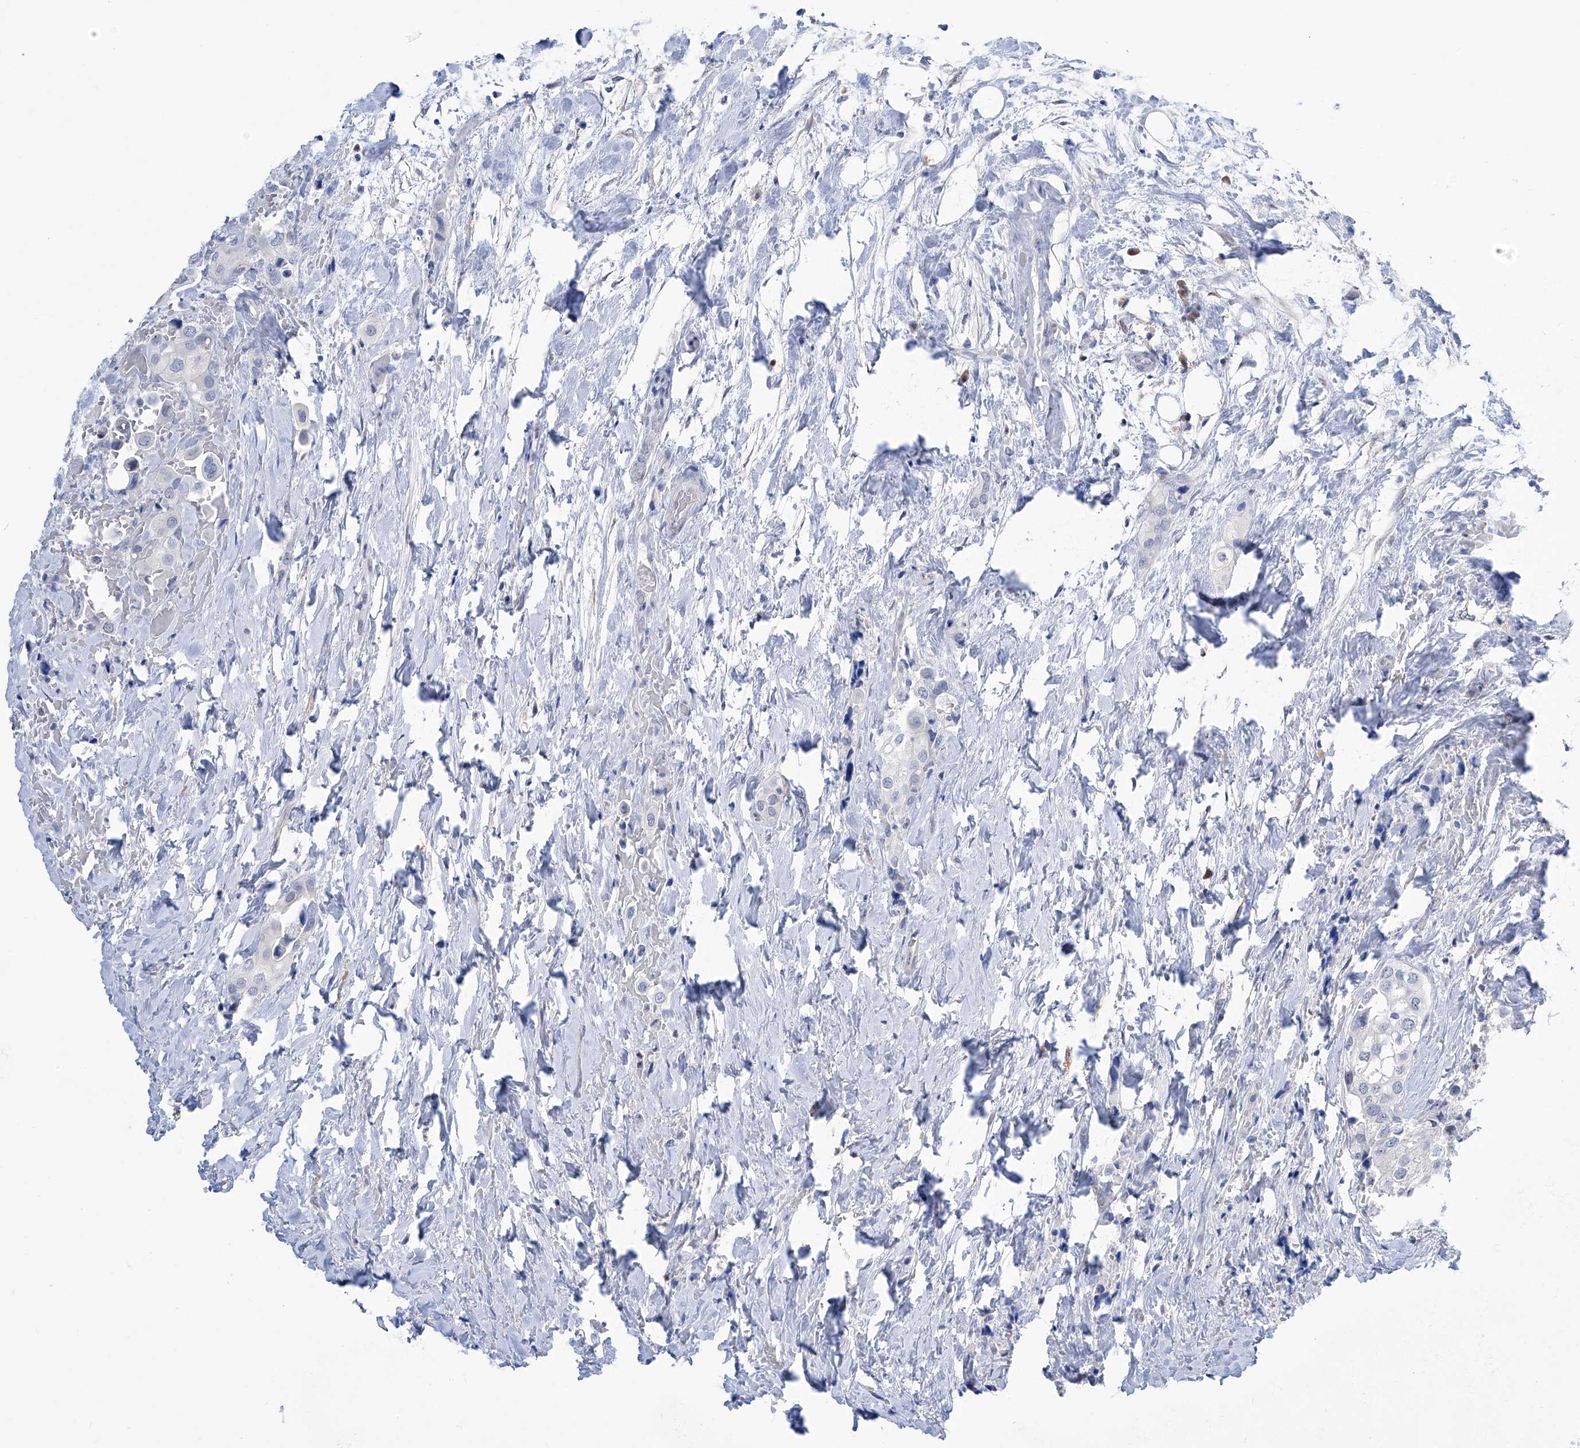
{"staining": {"intensity": "negative", "quantity": "none", "location": "none"}, "tissue": "urothelial cancer", "cell_type": "Tumor cells", "image_type": "cancer", "snomed": [{"axis": "morphology", "description": "Urothelial carcinoma, High grade"}, {"axis": "topography", "description": "Urinary bladder"}], "caption": "This is a micrograph of immunohistochemistry staining of urothelial cancer, which shows no expression in tumor cells.", "gene": "PGM3", "patient": {"sex": "male", "age": 64}}